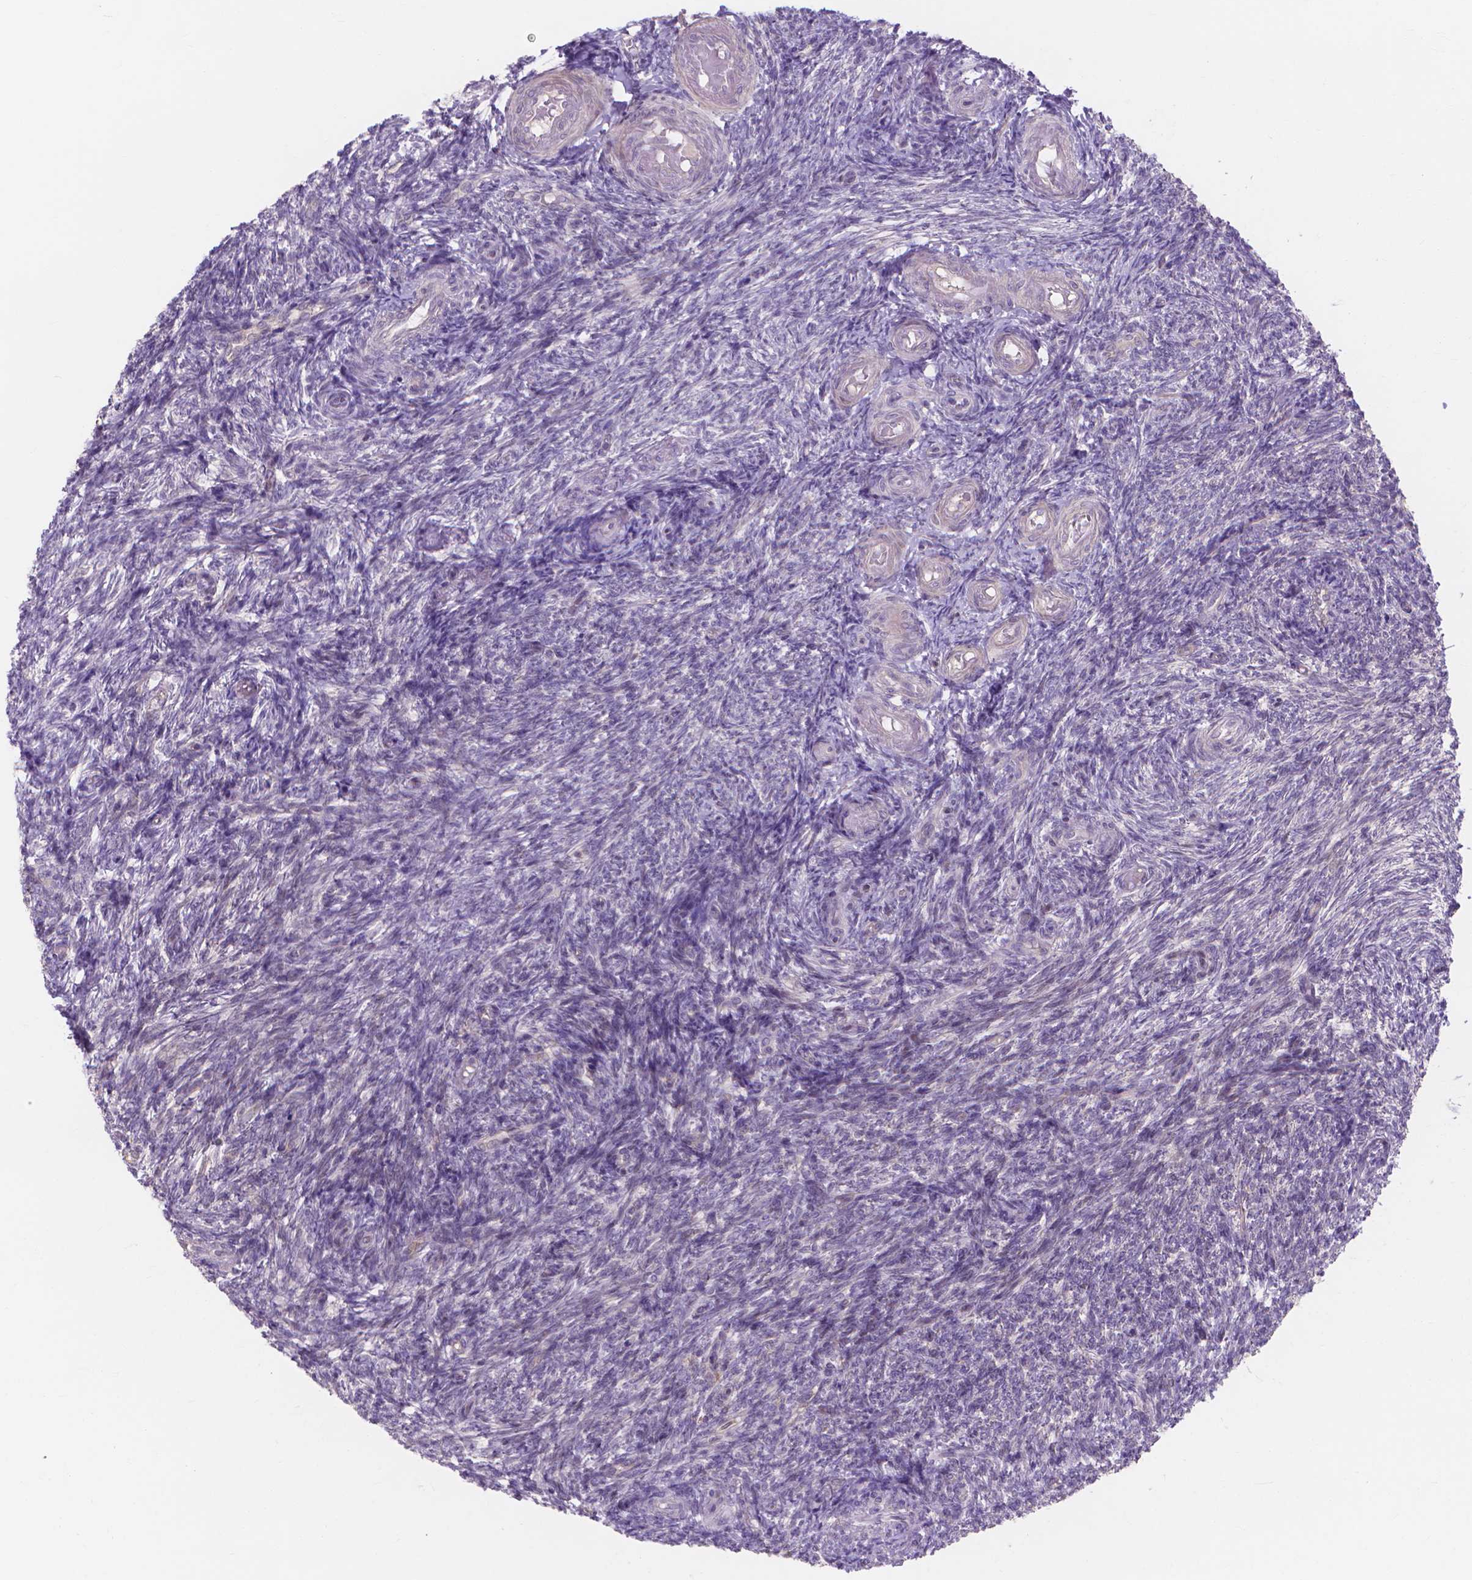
{"staining": {"intensity": "negative", "quantity": "none", "location": "none"}, "tissue": "ovary", "cell_type": "Follicle cells", "image_type": "normal", "snomed": [{"axis": "morphology", "description": "Normal tissue, NOS"}, {"axis": "topography", "description": "Ovary"}], "caption": "A high-resolution histopathology image shows immunohistochemistry (IHC) staining of unremarkable ovary, which shows no significant positivity in follicle cells.", "gene": "PRDM13", "patient": {"sex": "female", "age": 39}}